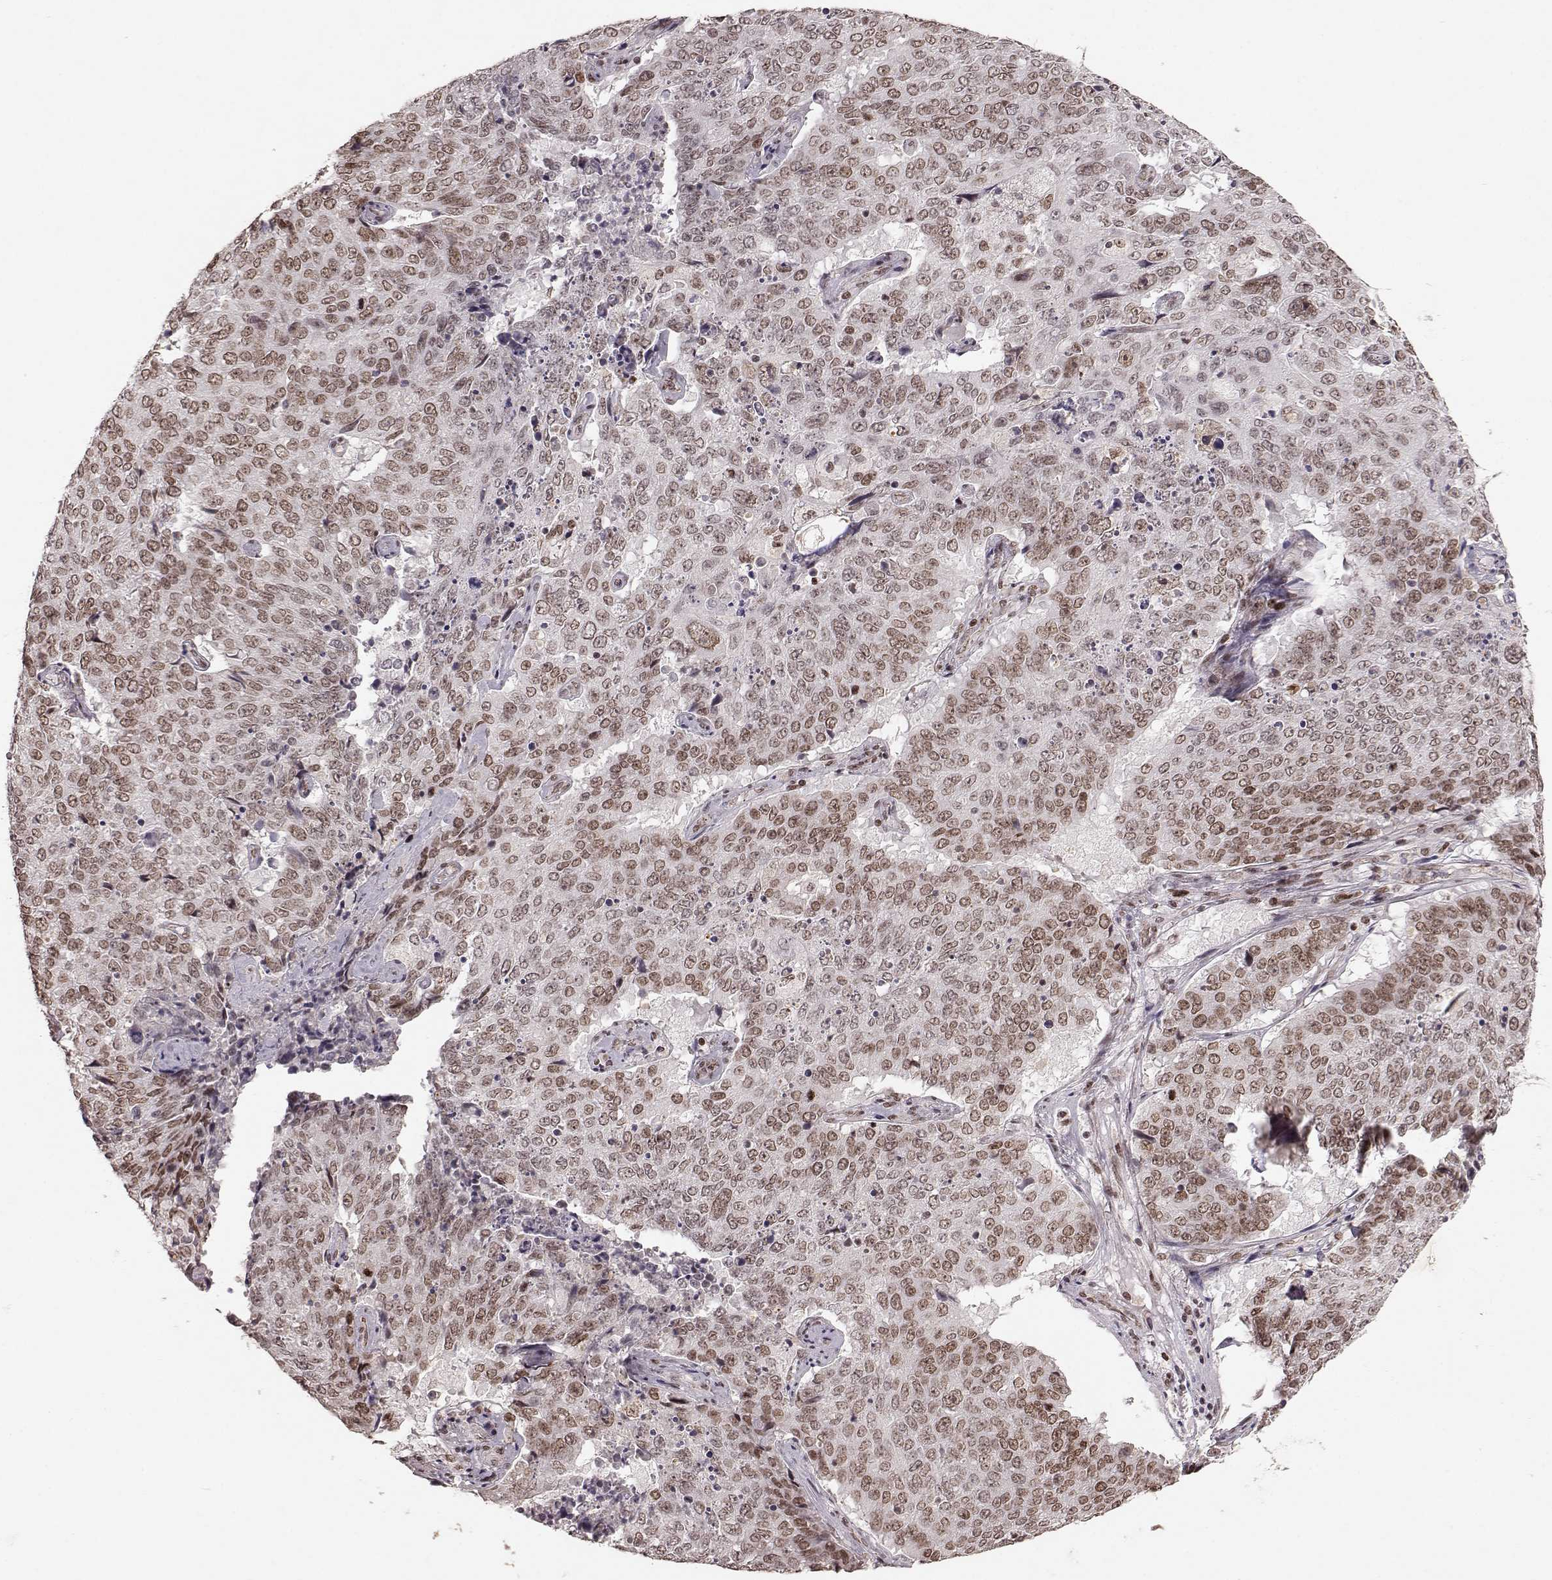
{"staining": {"intensity": "weak", "quantity": ">75%", "location": "nuclear"}, "tissue": "lung cancer", "cell_type": "Tumor cells", "image_type": "cancer", "snomed": [{"axis": "morphology", "description": "Normal tissue, NOS"}, {"axis": "morphology", "description": "Squamous cell carcinoma, NOS"}, {"axis": "topography", "description": "Bronchus"}, {"axis": "topography", "description": "Lung"}], "caption": "Protein staining of lung cancer tissue demonstrates weak nuclear staining in approximately >75% of tumor cells.", "gene": "RRAGD", "patient": {"sex": "male", "age": 64}}